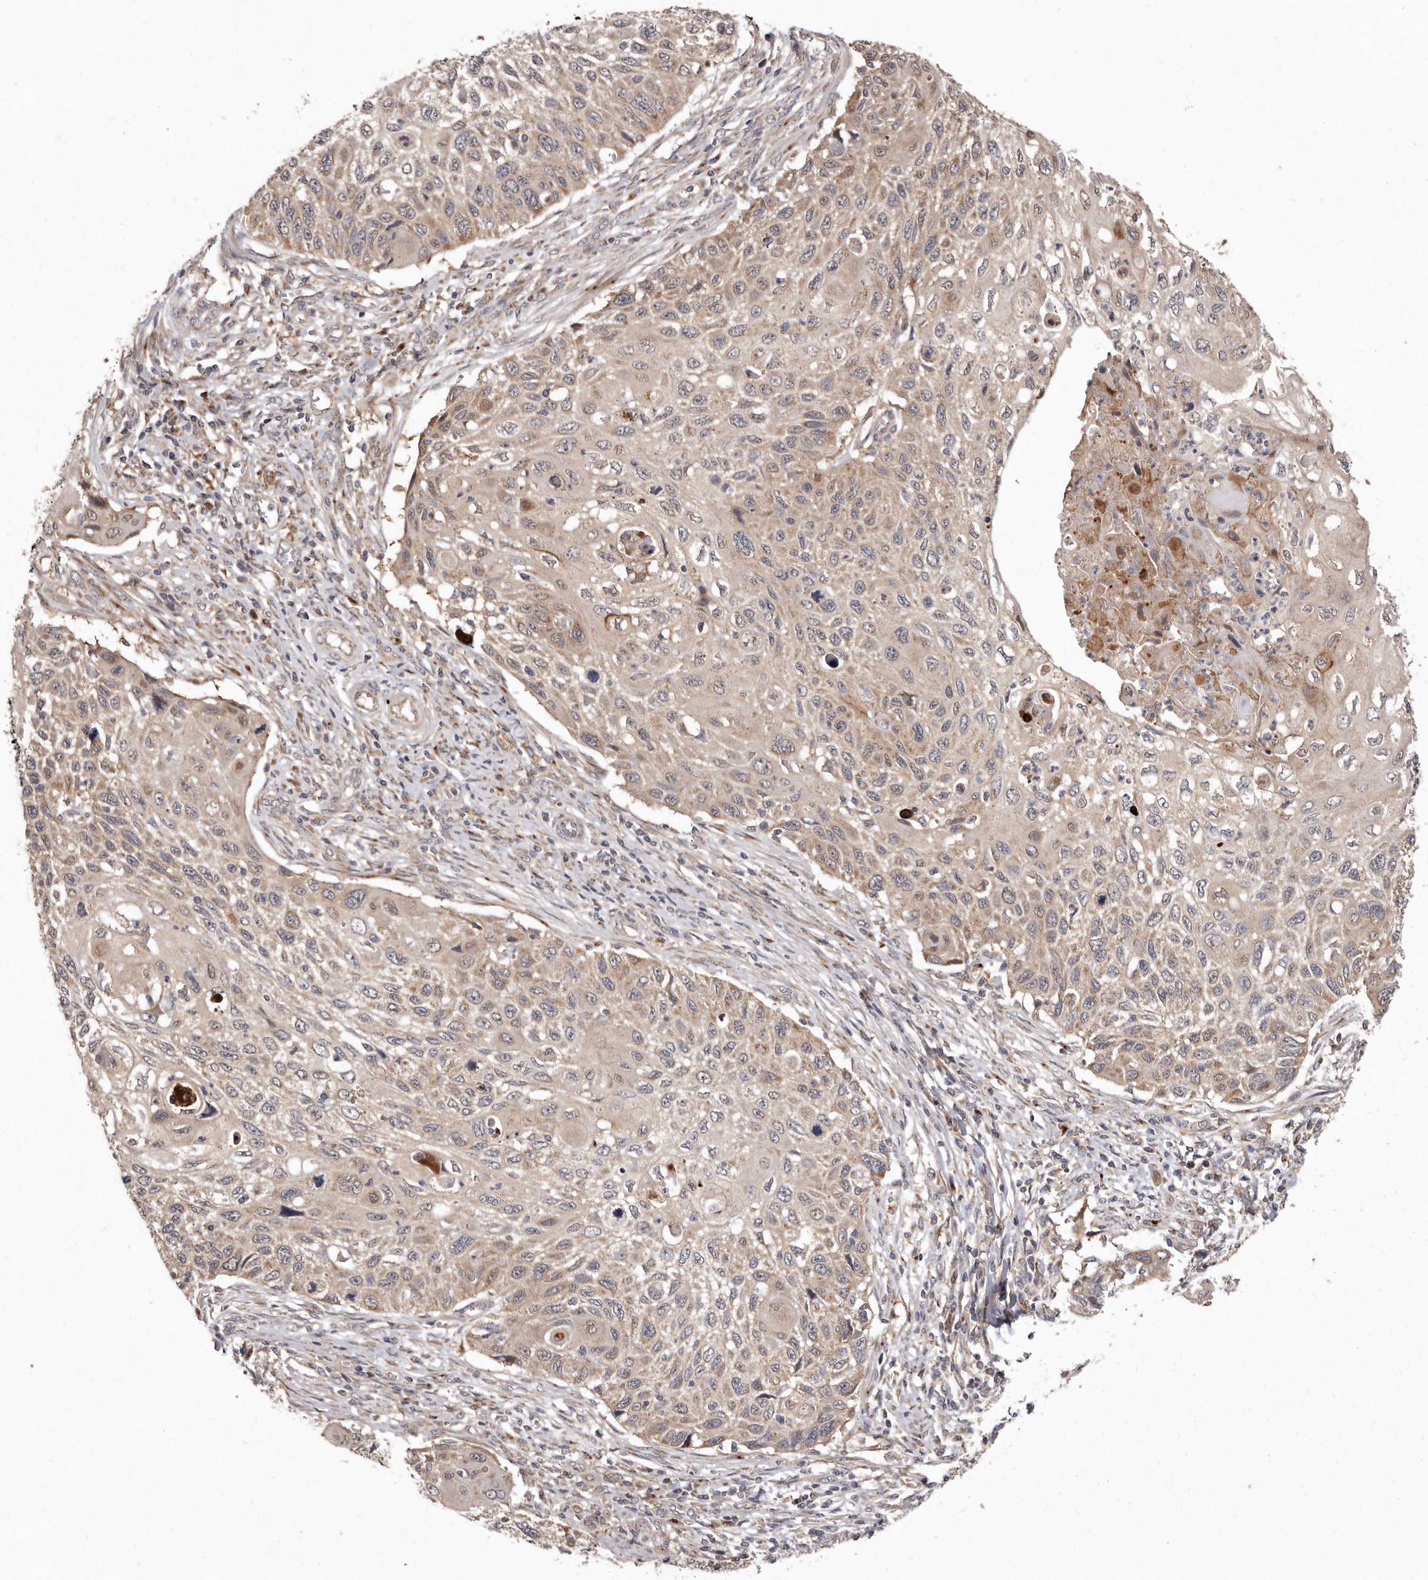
{"staining": {"intensity": "weak", "quantity": ">75%", "location": "cytoplasmic/membranous"}, "tissue": "cervical cancer", "cell_type": "Tumor cells", "image_type": "cancer", "snomed": [{"axis": "morphology", "description": "Squamous cell carcinoma, NOS"}, {"axis": "topography", "description": "Cervix"}], "caption": "Protein expression analysis of human cervical cancer reveals weak cytoplasmic/membranous expression in about >75% of tumor cells. The protein is shown in brown color, while the nuclei are stained blue.", "gene": "FLAD1", "patient": {"sex": "female", "age": 70}}